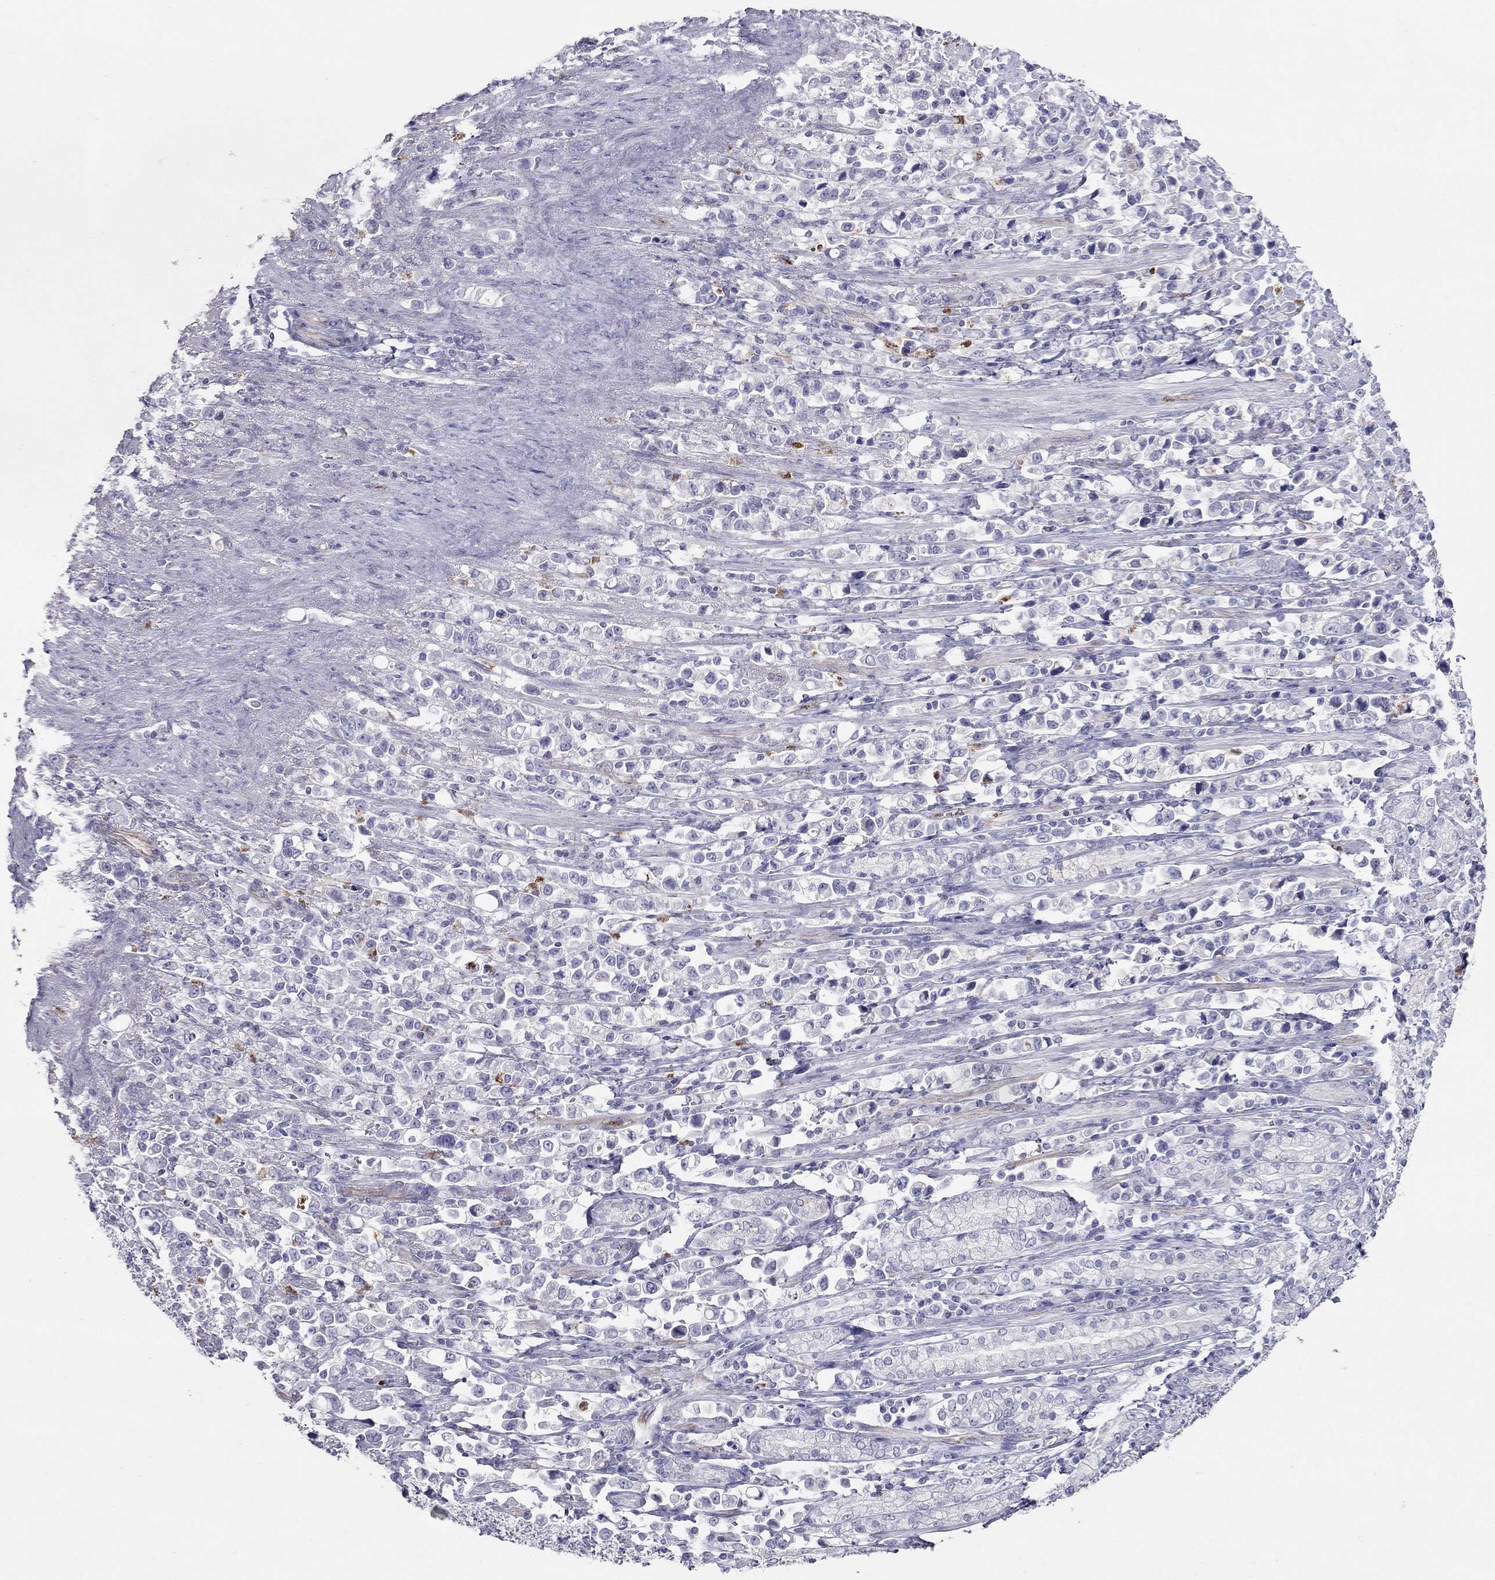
{"staining": {"intensity": "negative", "quantity": "none", "location": "none"}, "tissue": "stomach cancer", "cell_type": "Tumor cells", "image_type": "cancer", "snomed": [{"axis": "morphology", "description": "Adenocarcinoma, NOS"}, {"axis": "topography", "description": "Stomach"}], "caption": "A high-resolution micrograph shows immunohistochemistry (IHC) staining of adenocarcinoma (stomach), which reveals no significant staining in tumor cells.", "gene": "SPINT4", "patient": {"sex": "male", "age": 63}}